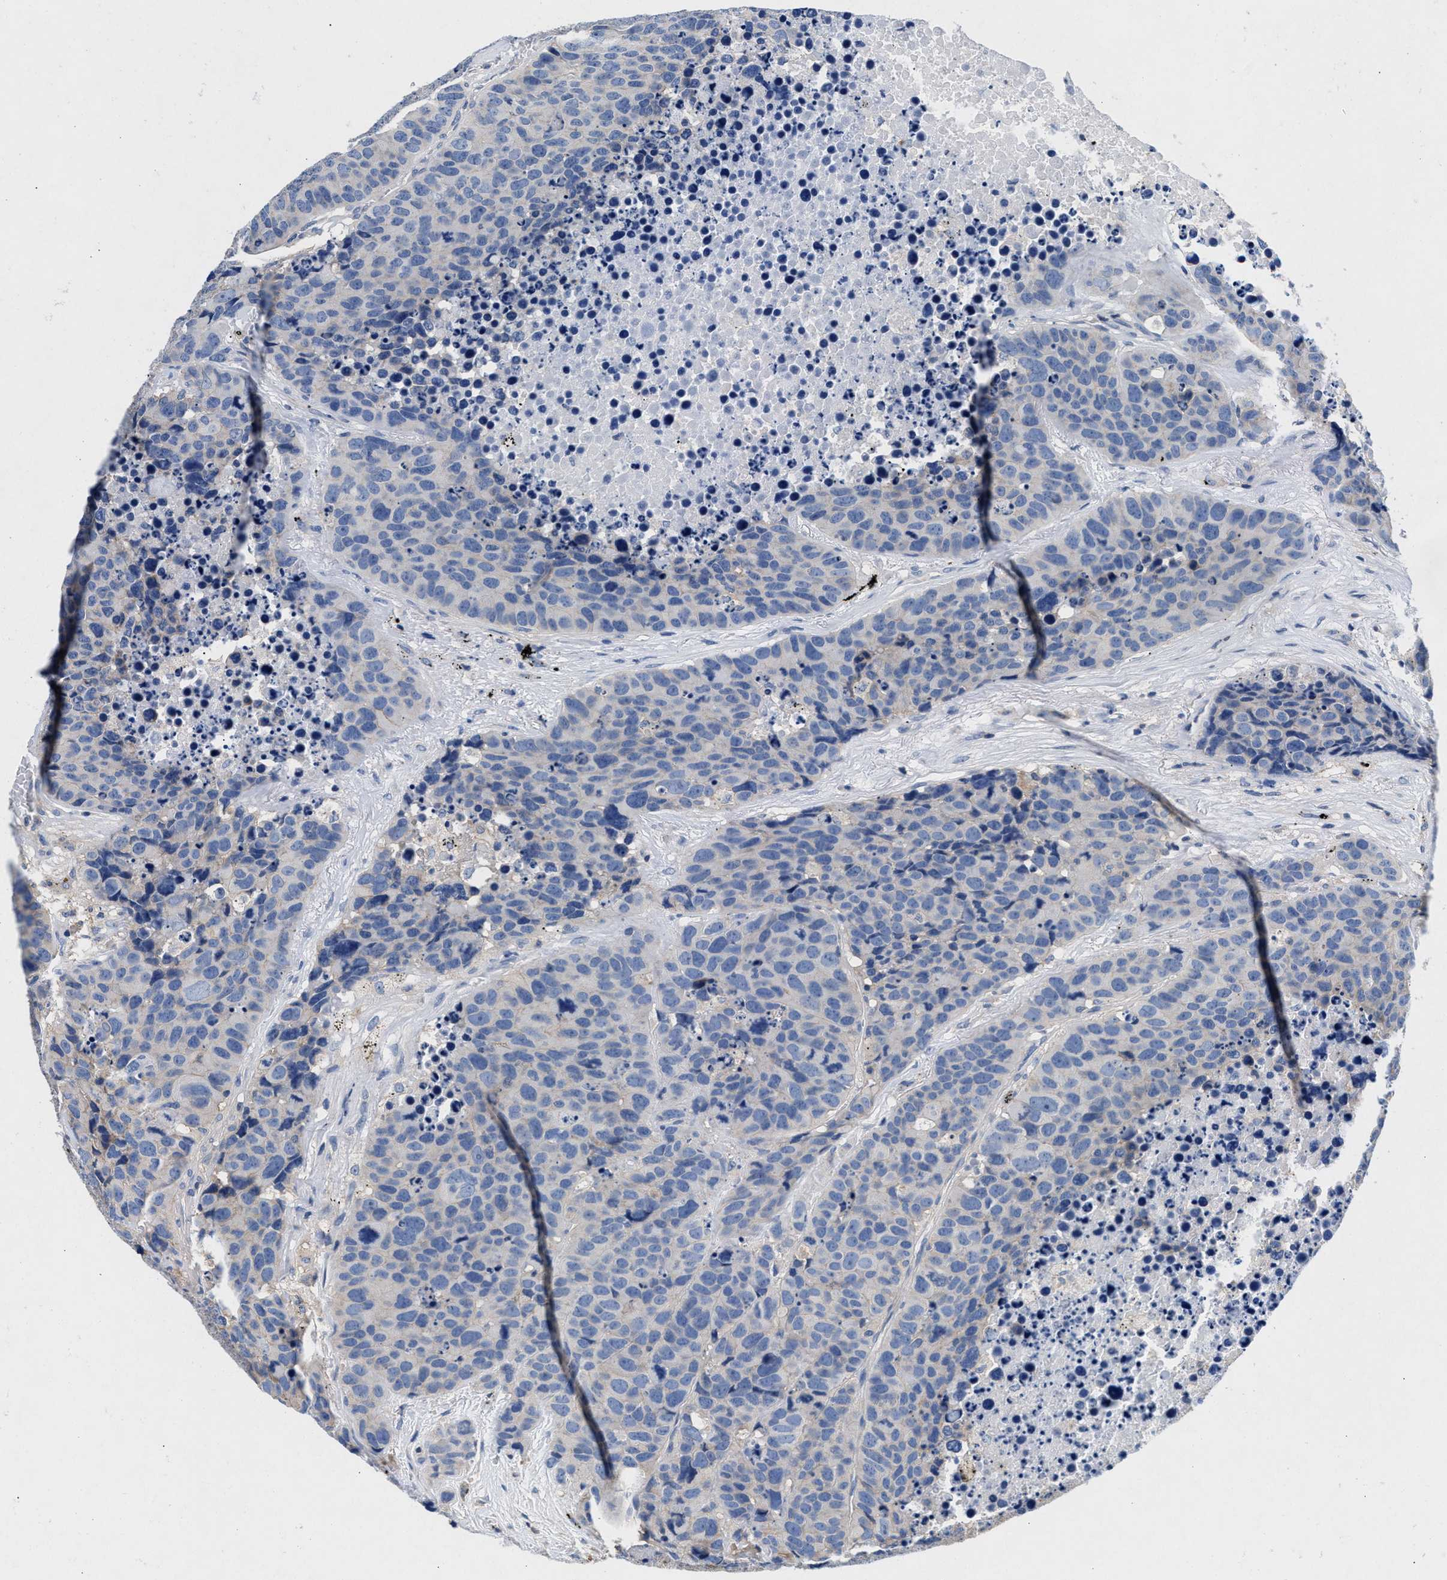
{"staining": {"intensity": "negative", "quantity": "none", "location": "none"}, "tissue": "carcinoid", "cell_type": "Tumor cells", "image_type": "cancer", "snomed": [{"axis": "morphology", "description": "Carcinoid, malignant, NOS"}, {"axis": "topography", "description": "Lung"}], "caption": "Malignant carcinoid was stained to show a protein in brown. There is no significant staining in tumor cells.", "gene": "GNAI3", "patient": {"sex": "male", "age": 60}}